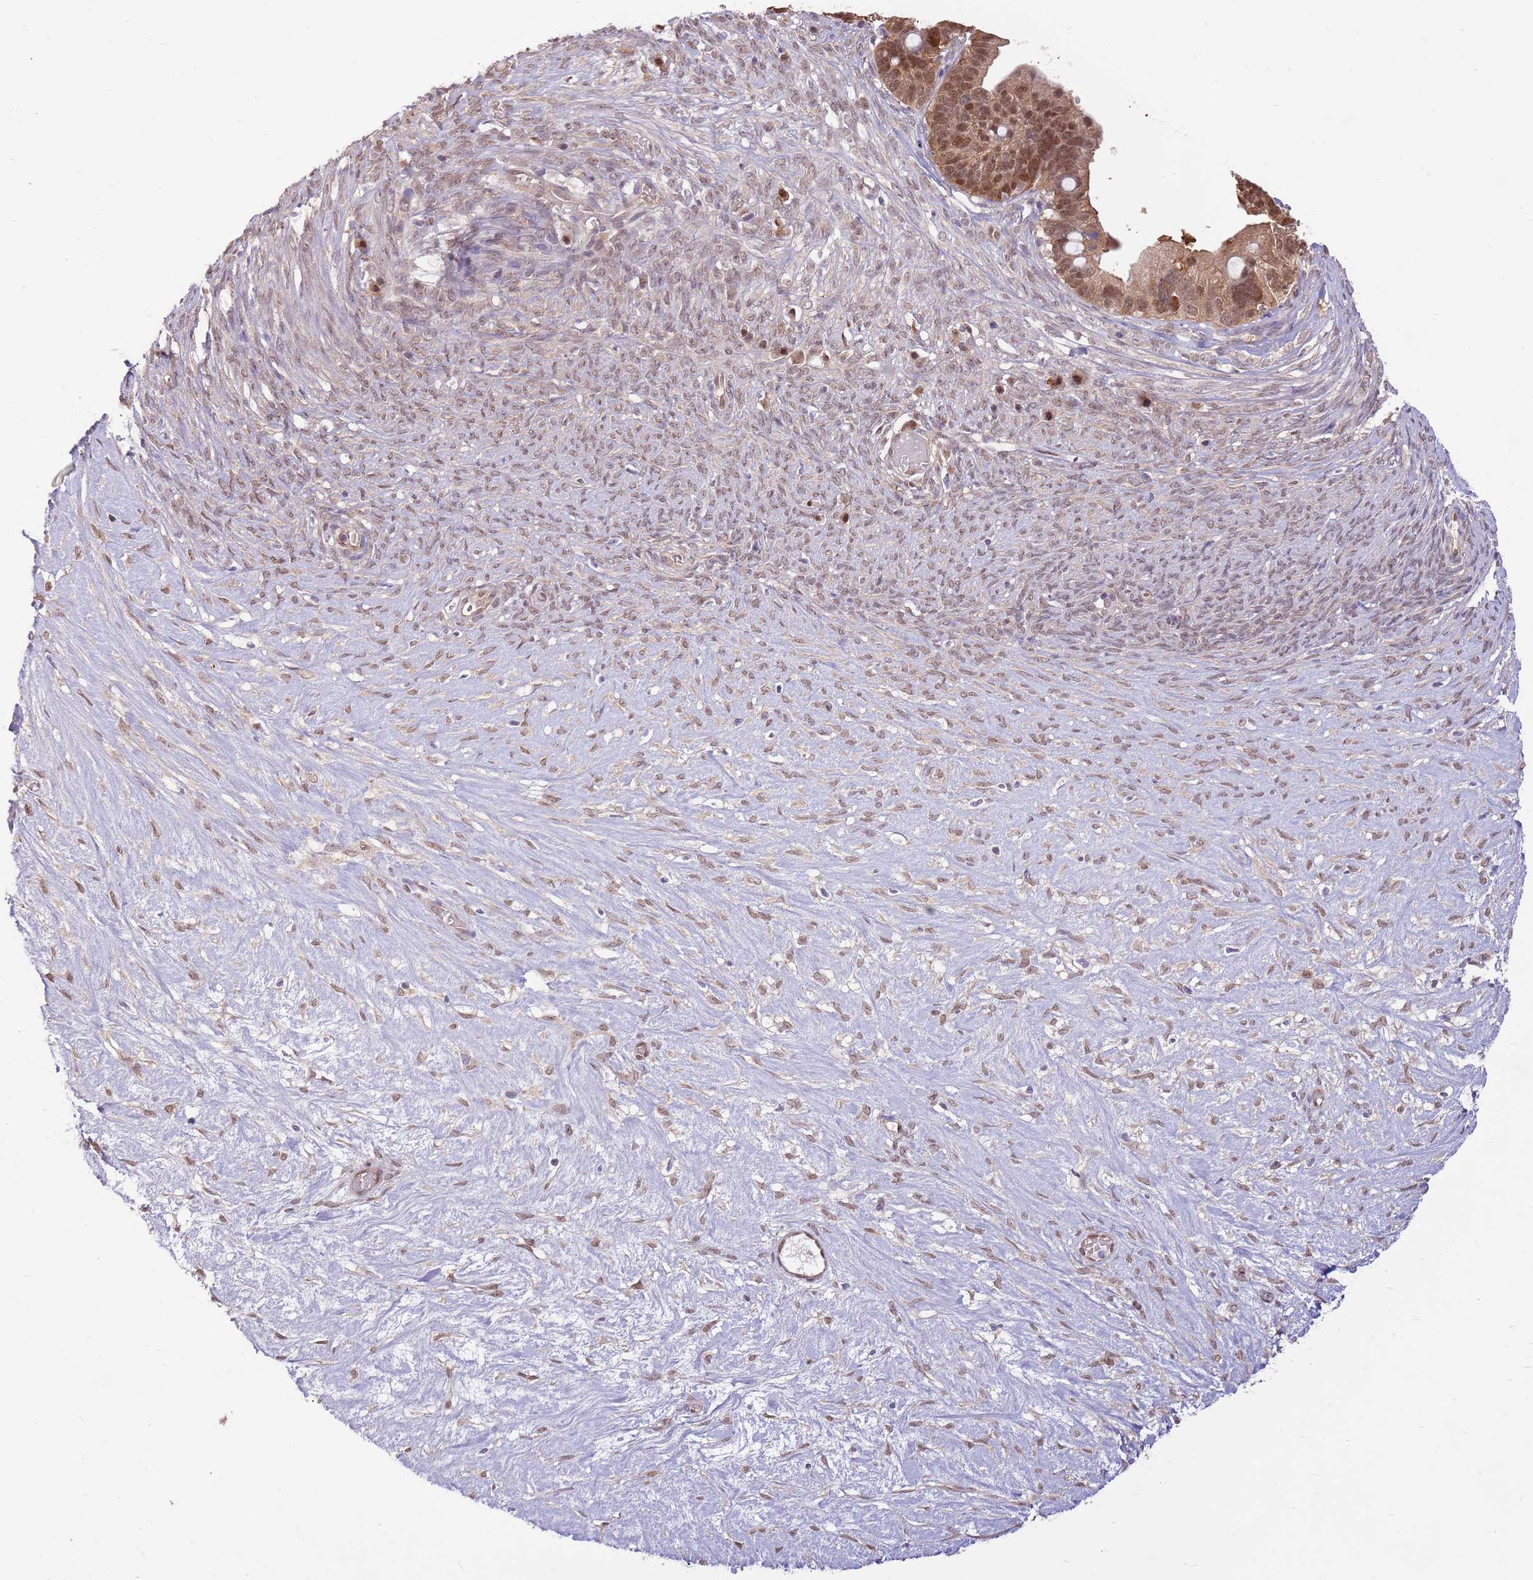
{"staining": {"intensity": "moderate", "quantity": ">75%", "location": "cytoplasmic/membranous,nuclear"}, "tissue": "ovarian cancer", "cell_type": "Tumor cells", "image_type": "cancer", "snomed": [{"axis": "morphology", "description": "Cystadenocarcinoma, serous, NOS"}, {"axis": "topography", "description": "Ovary"}], "caption": "A photomicrograph of human ovarian cancer (serous cystadenocarcinoma) stained for a protein shows moderate cytoplasmic/membranous and nuclear brown staining in tumor cells.", "gene": "NSFL1C", "patient": {"sex": "female", "age": 56}}